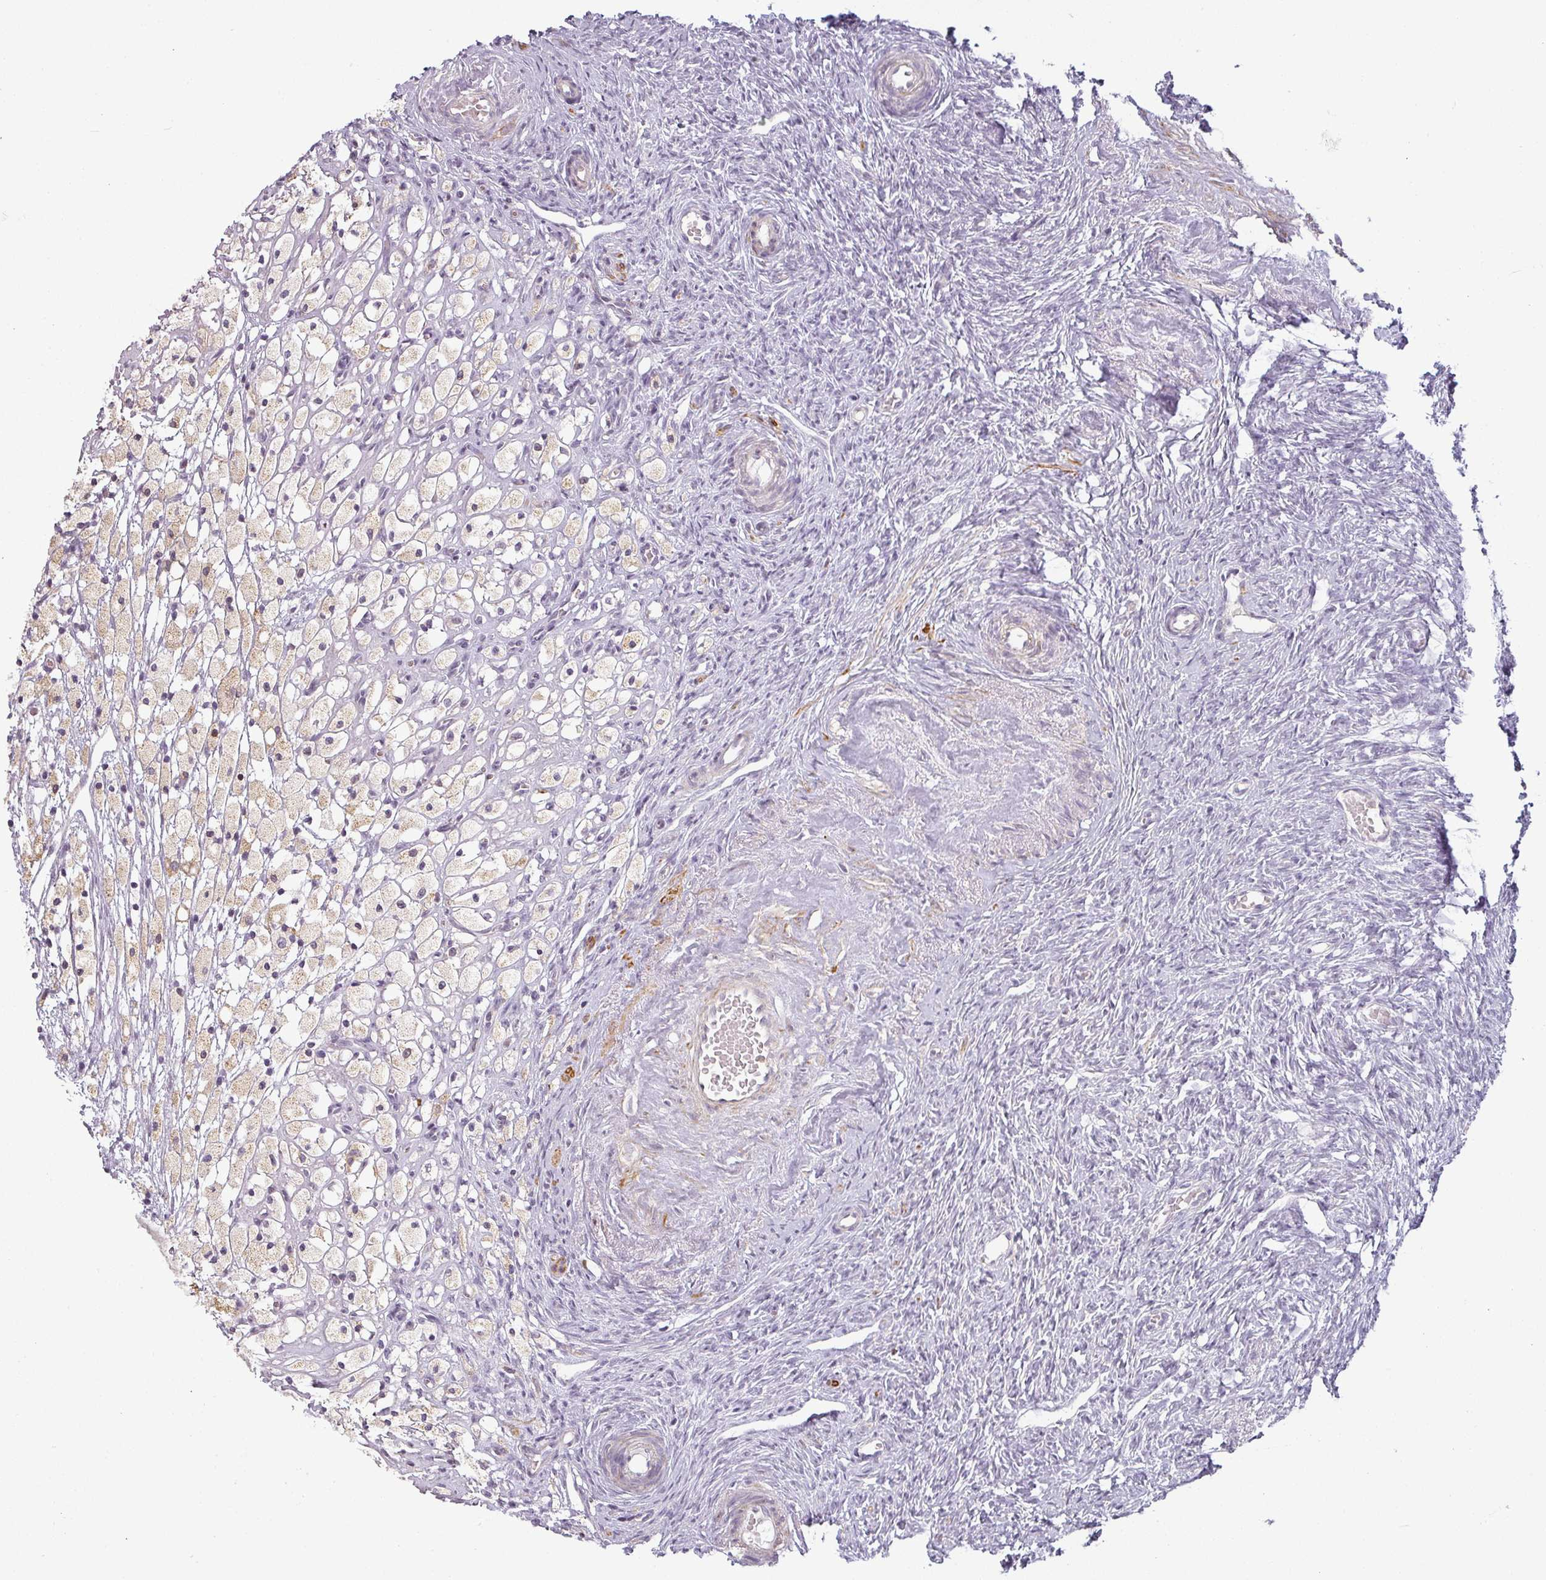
{"staining": {"intensity": "negative", "quantity": "none", "location": "none"}, "tissue": "ovary", "cell_type": "Follicle cells", "image_type": "normal", "snomed": [{"axis": "morphology", "description": "Normal tissue, NOS"}, {"axis": "topography", "description": "Ovary"}], "caption": "Immunohistochemistry (IHC) of unremarkable ovary reveals no expression in follicle cells.", "gene": "CCDC144A", "patient": {"sex": "female", "age": 51}}